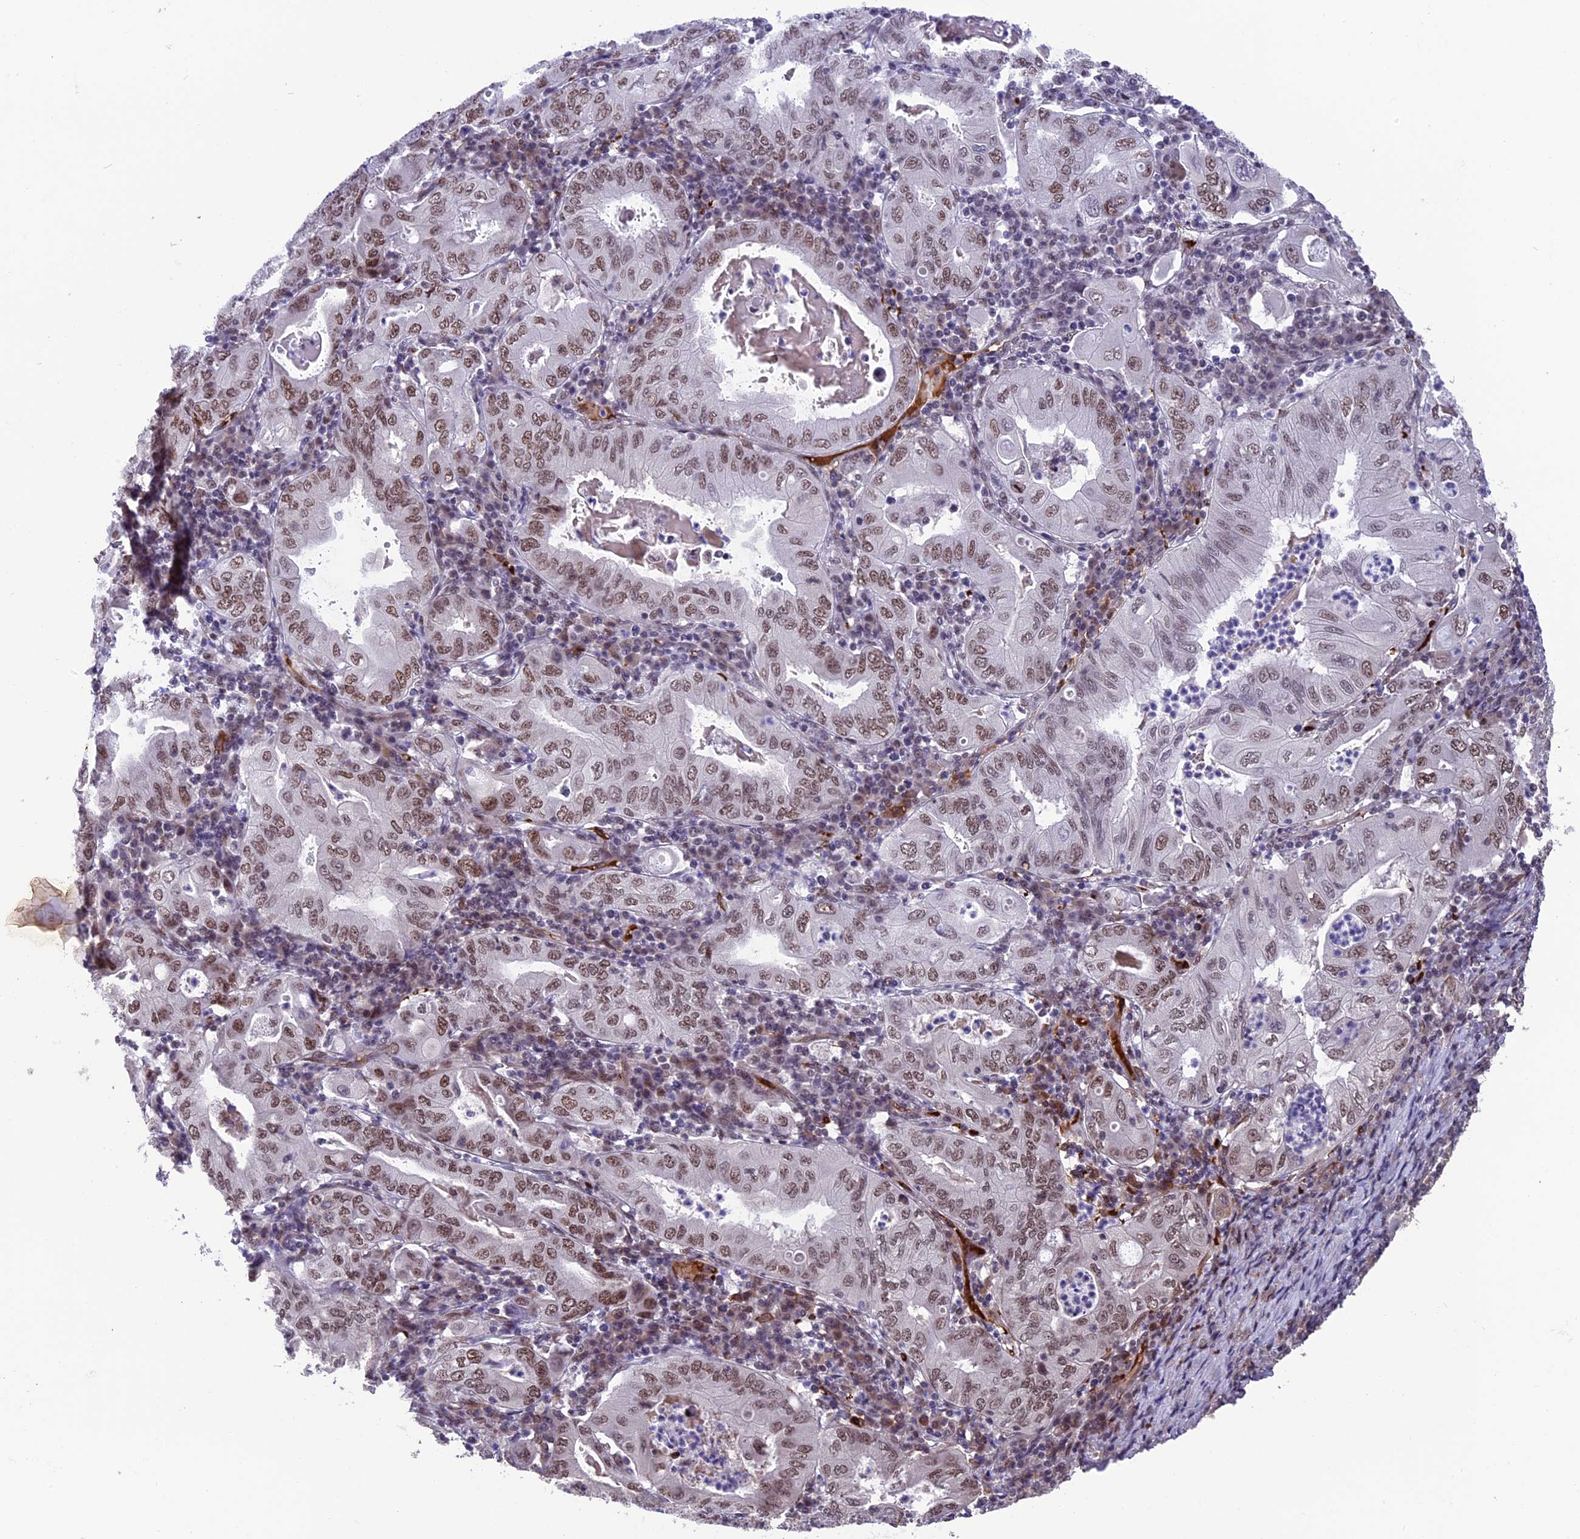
{"staining": {"intensity": "moderate", "quantity": ">75%", "location": "nuclear"}, "tissue": "stomach cancer", "cell_type": "Tumor cells", "image_type": "cancer", "snomed": [{"axis": "morphology", "description": "Normal tissue, NOS"}, {"axis": "morphology", "description": "Adenocarcinoma, NOS"}, {"axis": "topography", "description": "Esophagus"}, {"axis": "topography", "description": "Stomach, upper"}, {"axis": "topography", "description": "Peripheral nerve tissue"}], "caption": "Human stomach cancer stained with a brown dye demonstrates moderate nuclear positive expression in about >75% of tumor cells.", "gene": "MPHOSPH8", "patient": {"sex": "male", "age": 62}}